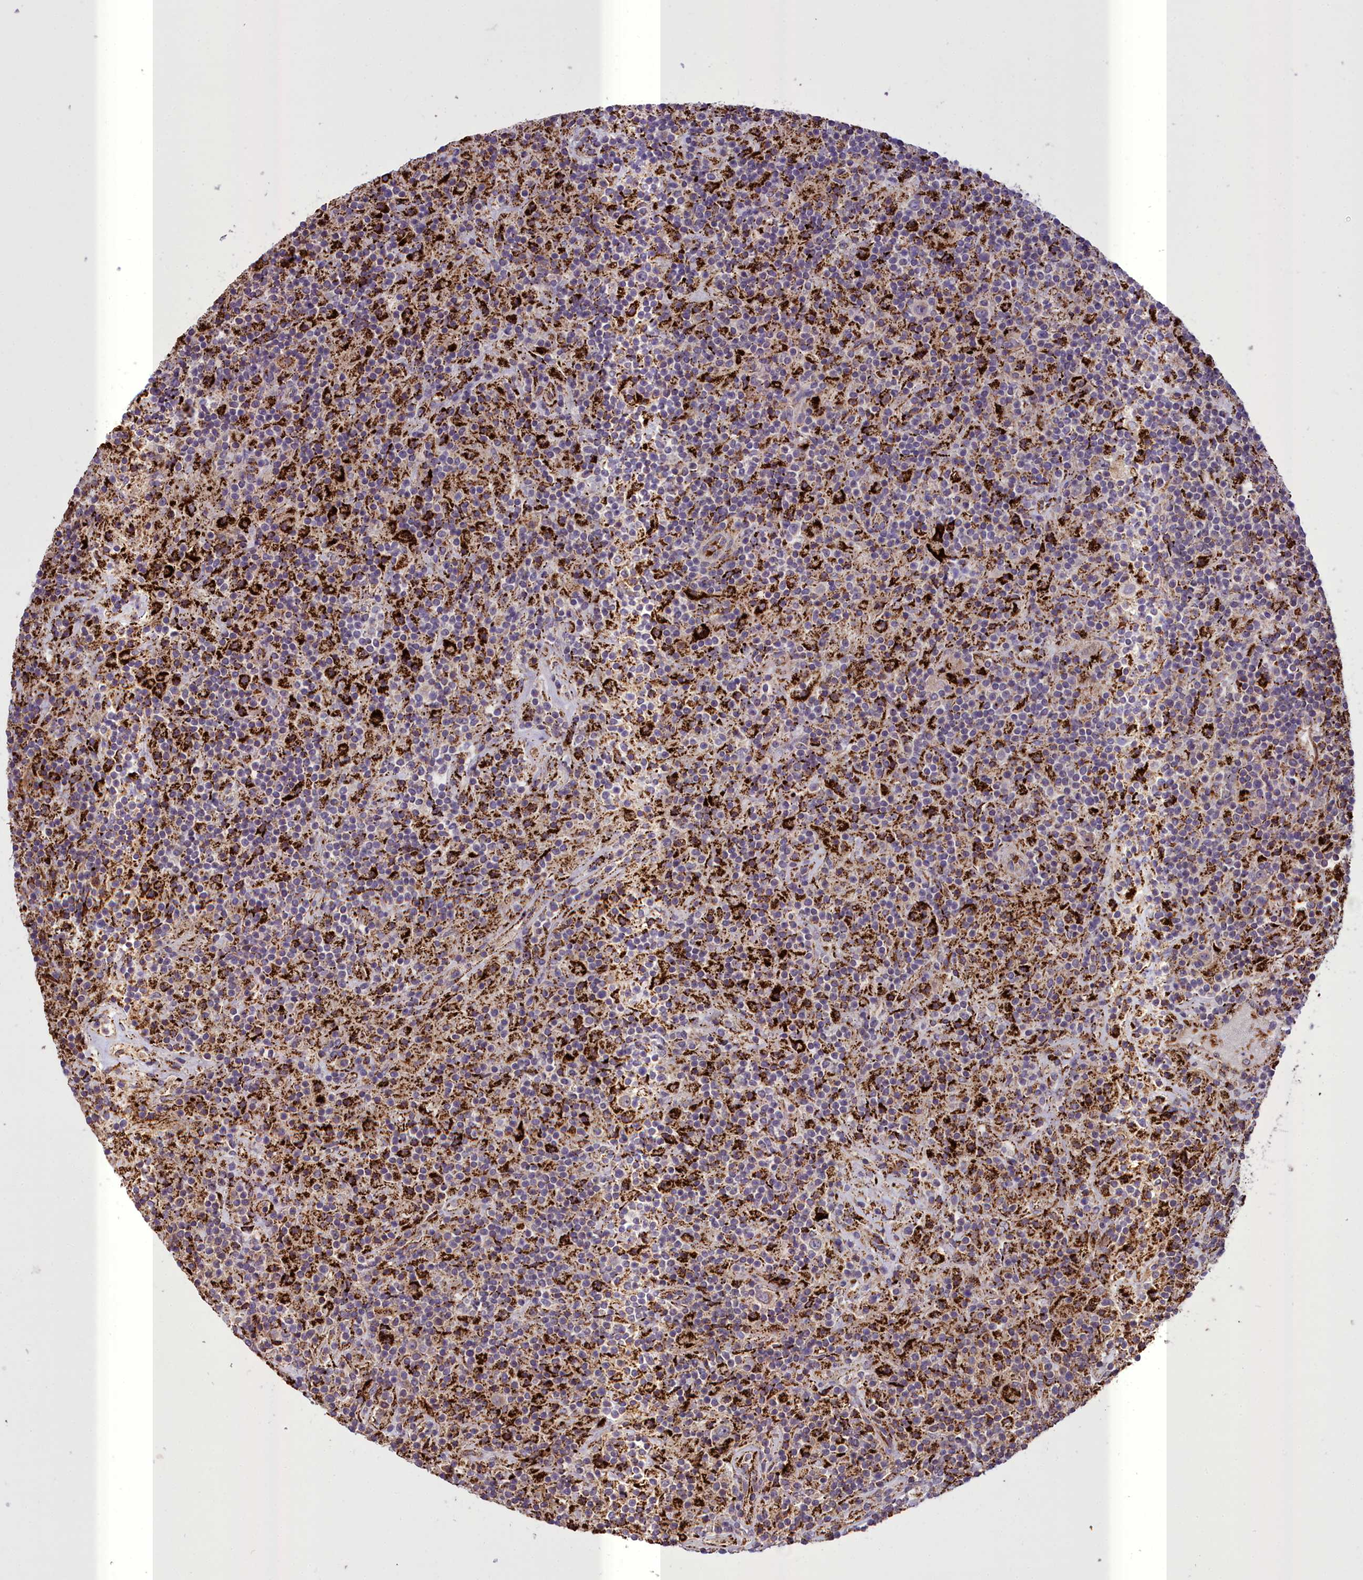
{"staining": {"intensity": "weak", "quantity": ">75%", "location": "cytoplasmic/membranous"}, "tissue": "lymphoma", "cell_type": "Tumor cells", "image_type": "cancer", "snomed": [{"axis": "morphology", "description": "Hodgkin's disease, NOS"}, {"axis": "topography", "description": "Lymph node"}], "caption": "A micrograph of human lymphoma stained for a protein shows weak cytoplasmic/membranous brown staining in tumor cells. (DAB IHC with brightfield microscopy, high magnification).", "gene": "TBC1D24", "patient": {"sex": "male", "age": 70}}